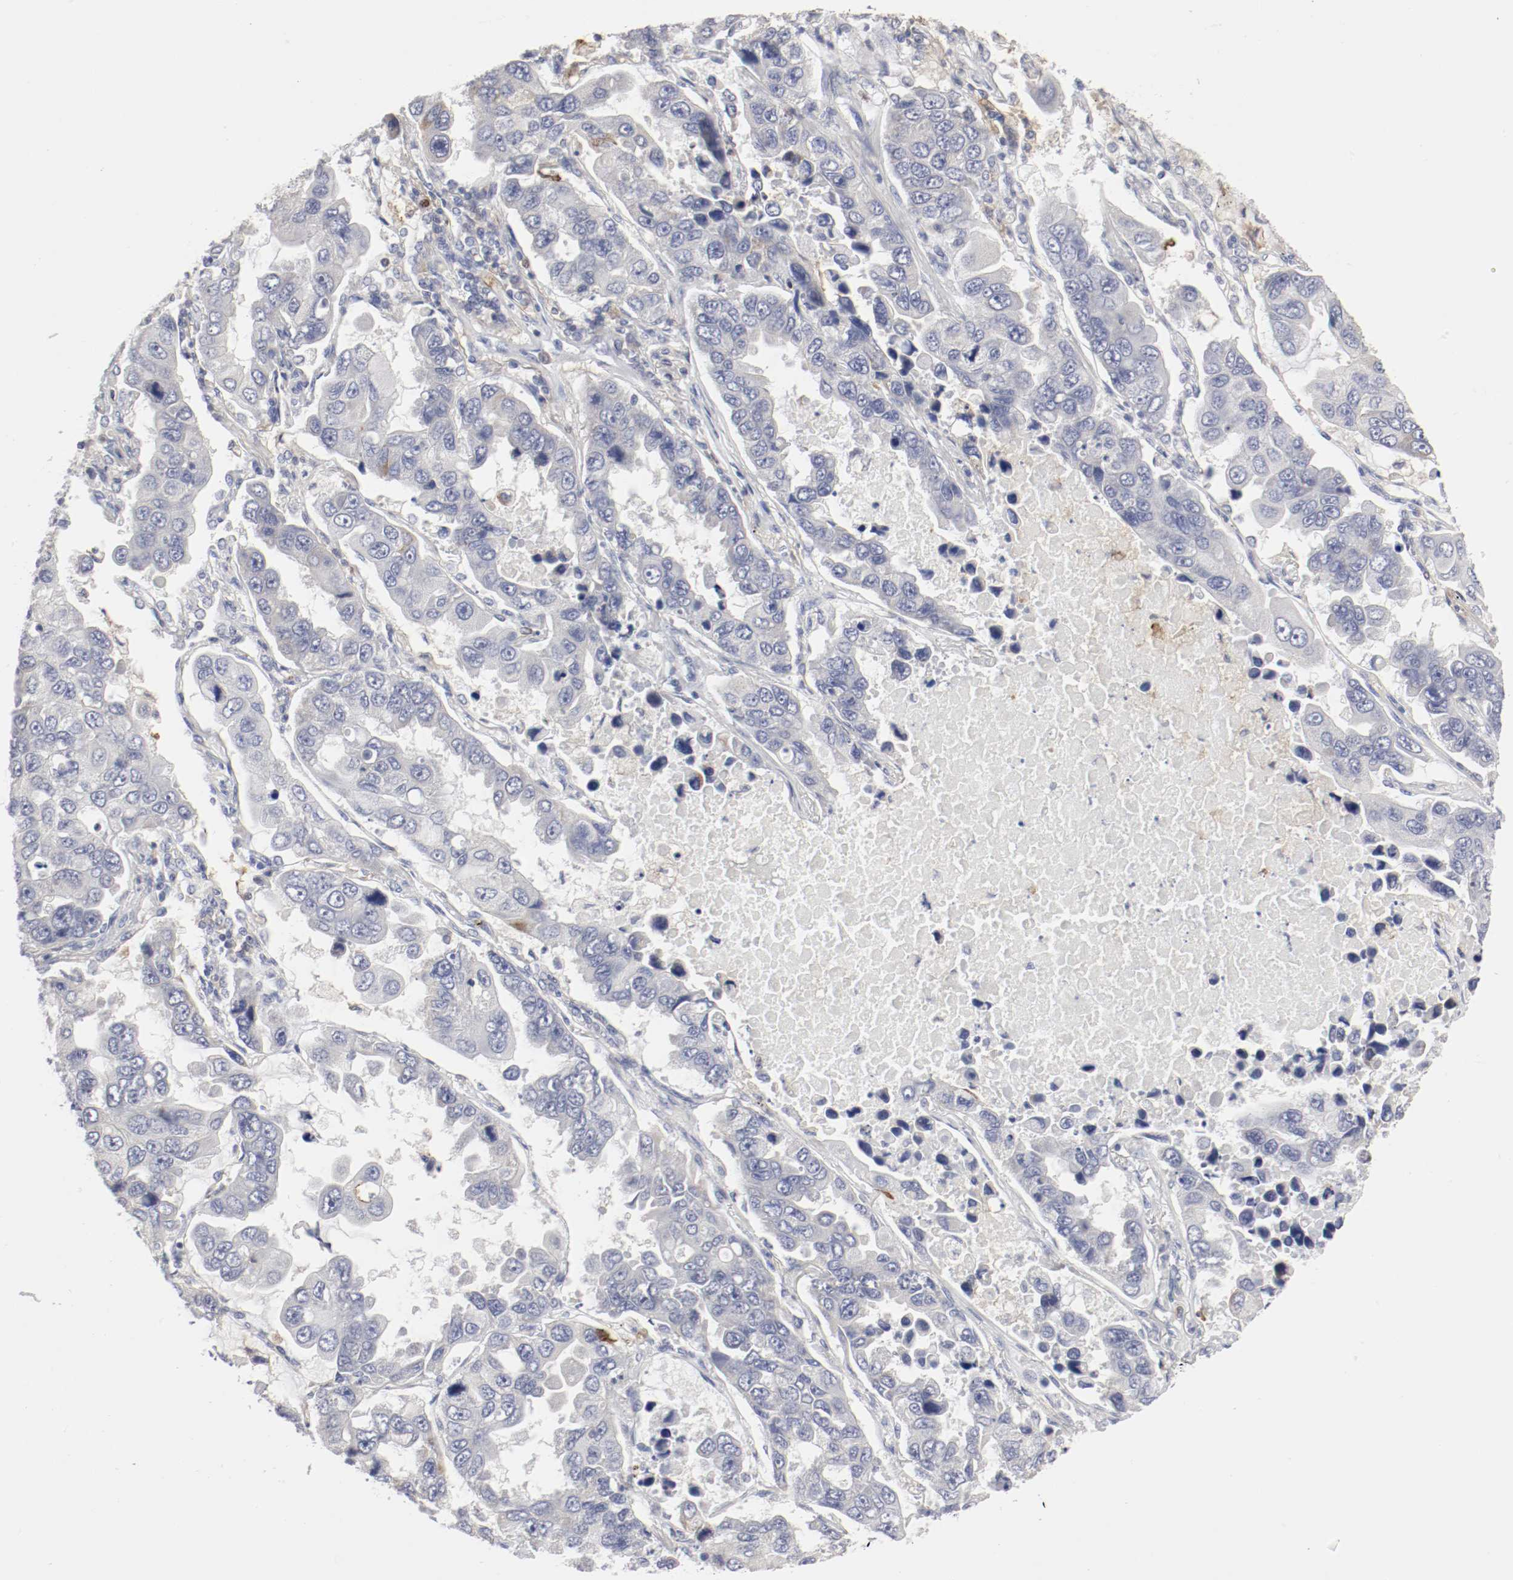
{"staining": {"intensity": "weak", "quantity": "<25%", "location": "cytoplasmic/membranous"}, "tissue": "lung cancer", "cell_type": "Tumor cells", "image_type": "cancer", "snomed": [{"axis": "morphology", "description": "Adenocarcinoma, NOS"}, {"axis": "topography", "description": "Lung"}], "caption": "Tumor cells show no significant protein positivity in lung cancer (adenocarcinoma).", "gene": "ITGAX", "patient": {"sex": "male", "age": 64}}